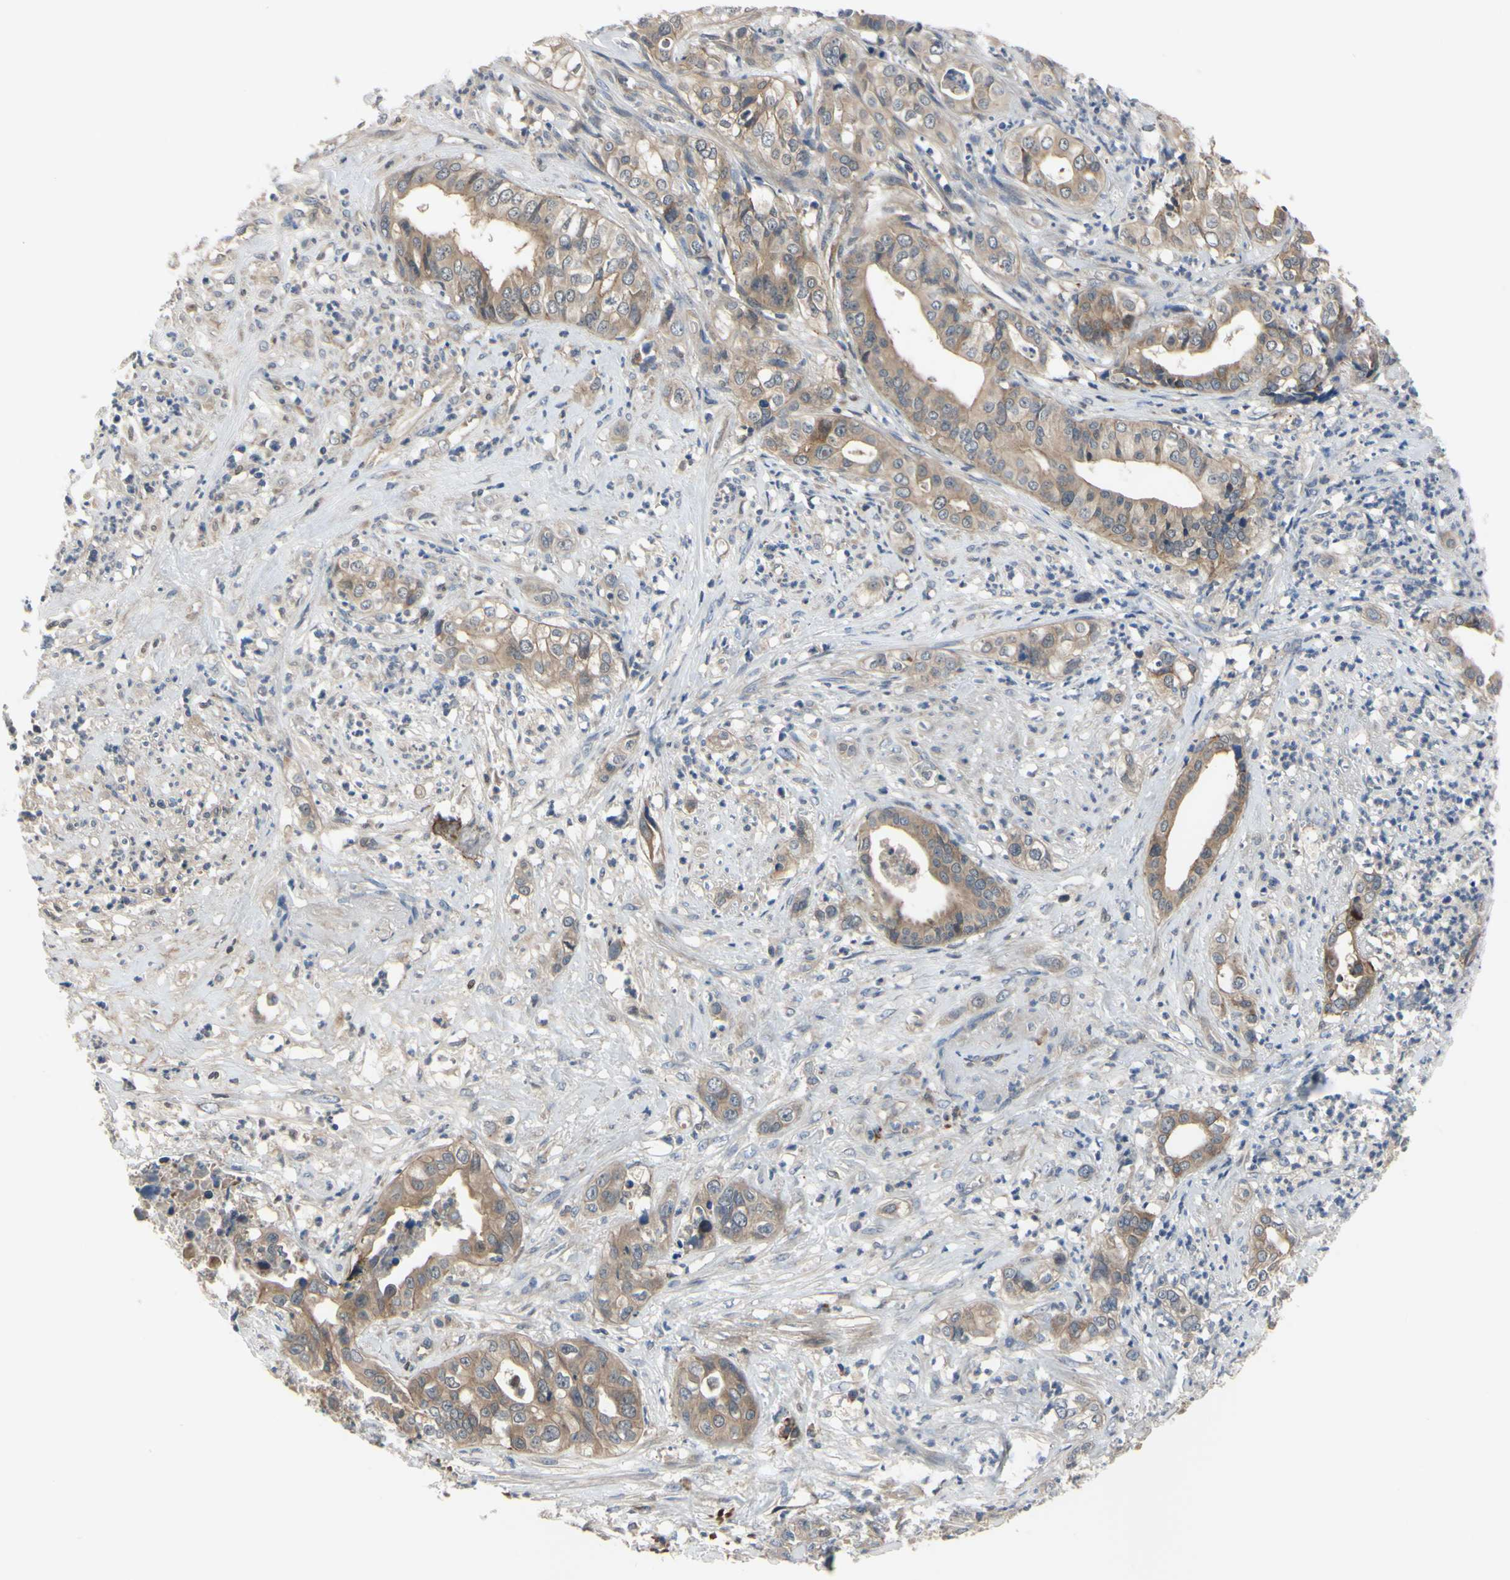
{"staining": {"intensity": "moderate", "quantity": ">75%", "location": "cytoplasmic/membranous"}, "tissue": "liver cancer", "cell_type": "Tumor cells", "image_type": "cancer", "snomed": [{"axis": "morphology", "description": "Cholangiocarcinoma"}, {"axis": "topography", "description": "Liver"}], "caption": "A photomicrograph of human liver cancer (cholangiocarcinoma) stained for a protein exhibits moderate cytoplasmic/membranous brown staining in tumor cells.", "gene": "XIAP", "patient": {"sex": "female", "age": 61}}